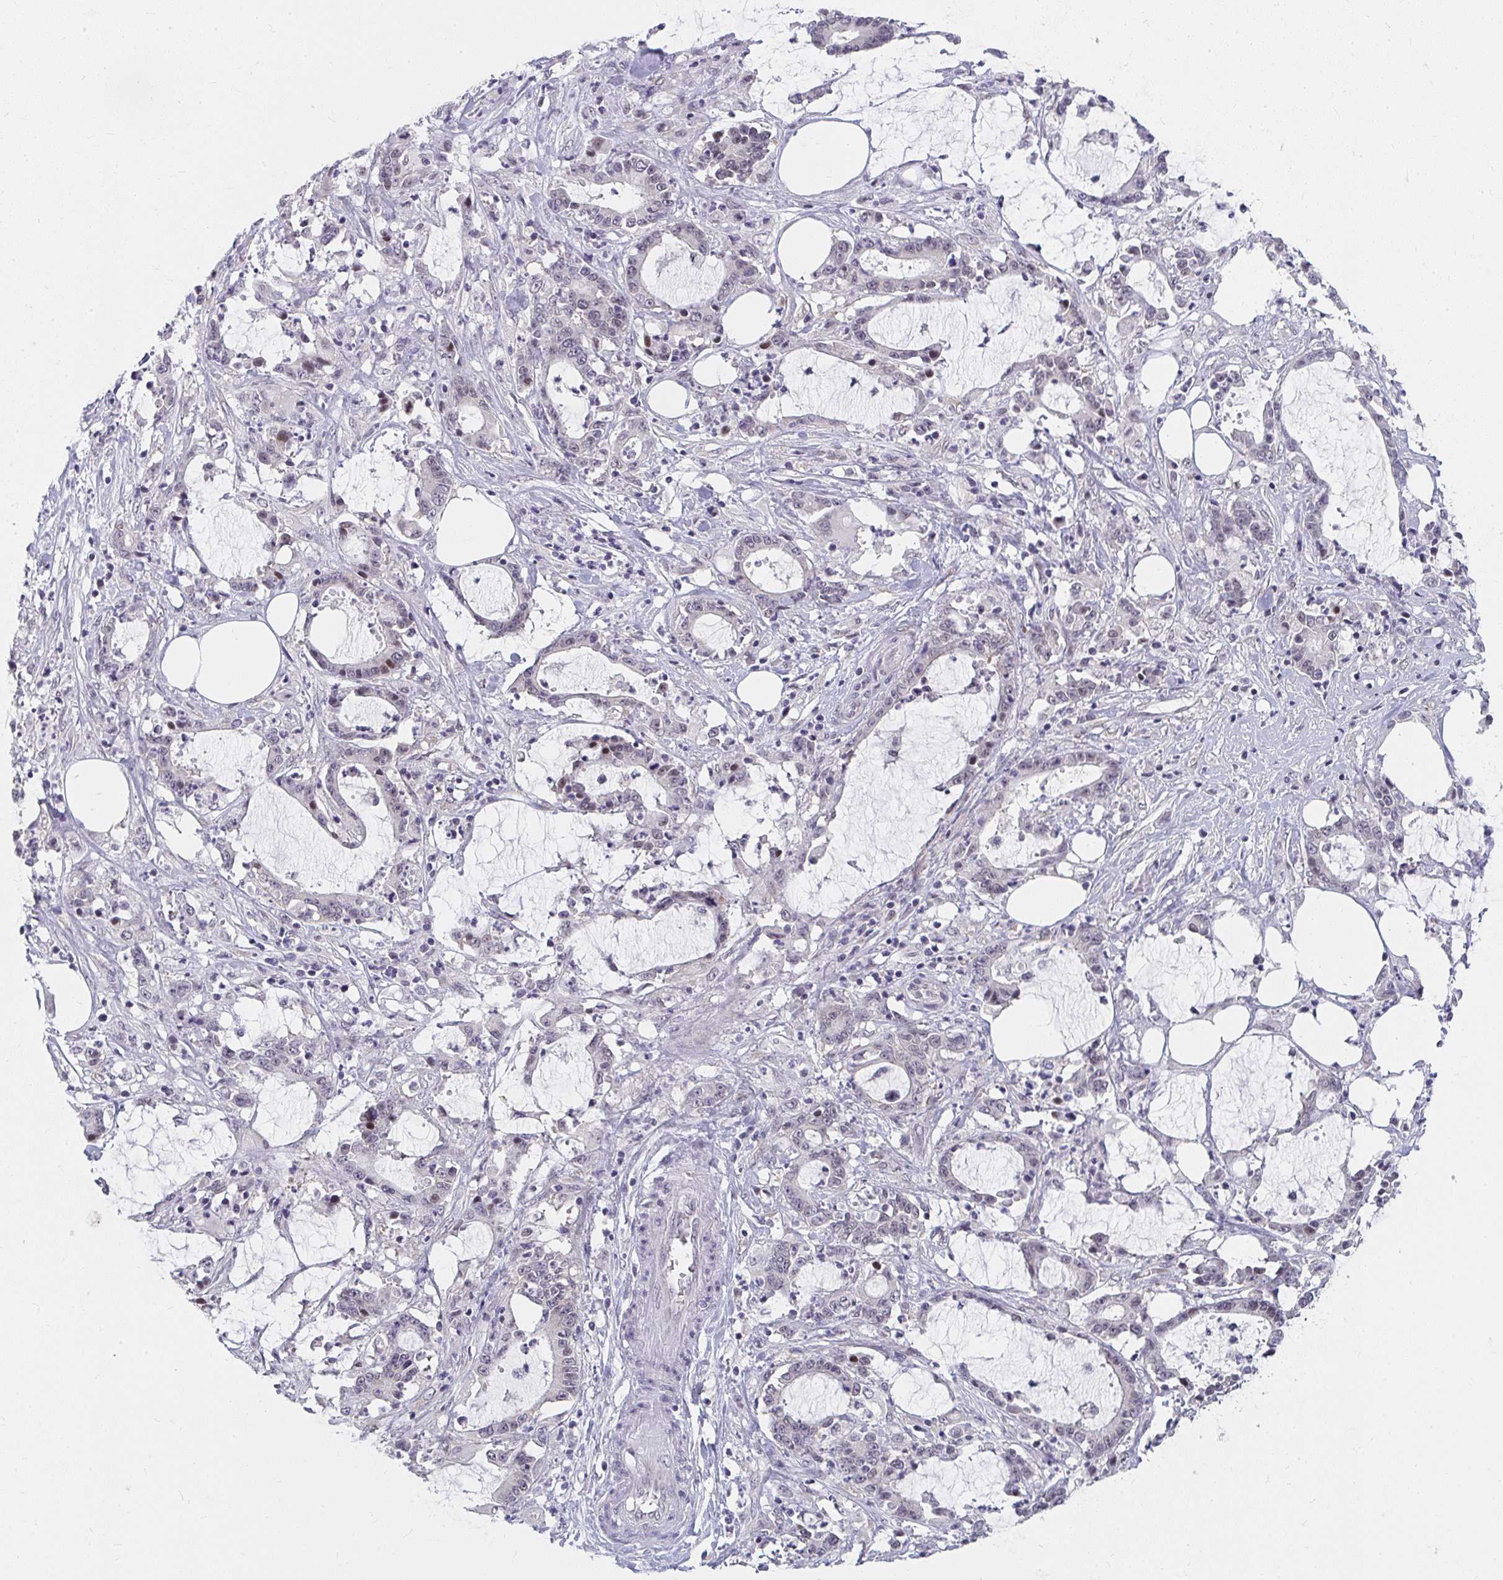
{"staining": {"intensity": "negative", "quantity": "none", "location": "none"}, "tissue": "stomach cancer", "cell_type": "Tumor cells", "image_type": "cancer", "snomed": [{"axis": "morphology", "description": "Adenocarcinoma, NOS"}, {"axis": "topography", "description": "Stomach, upper"}], "caption": "Tumor cells show no significant protein positivity in stomach cancer.", "gene": "SYNCRIP", "patient": {"sex": "male", "age": 68}}